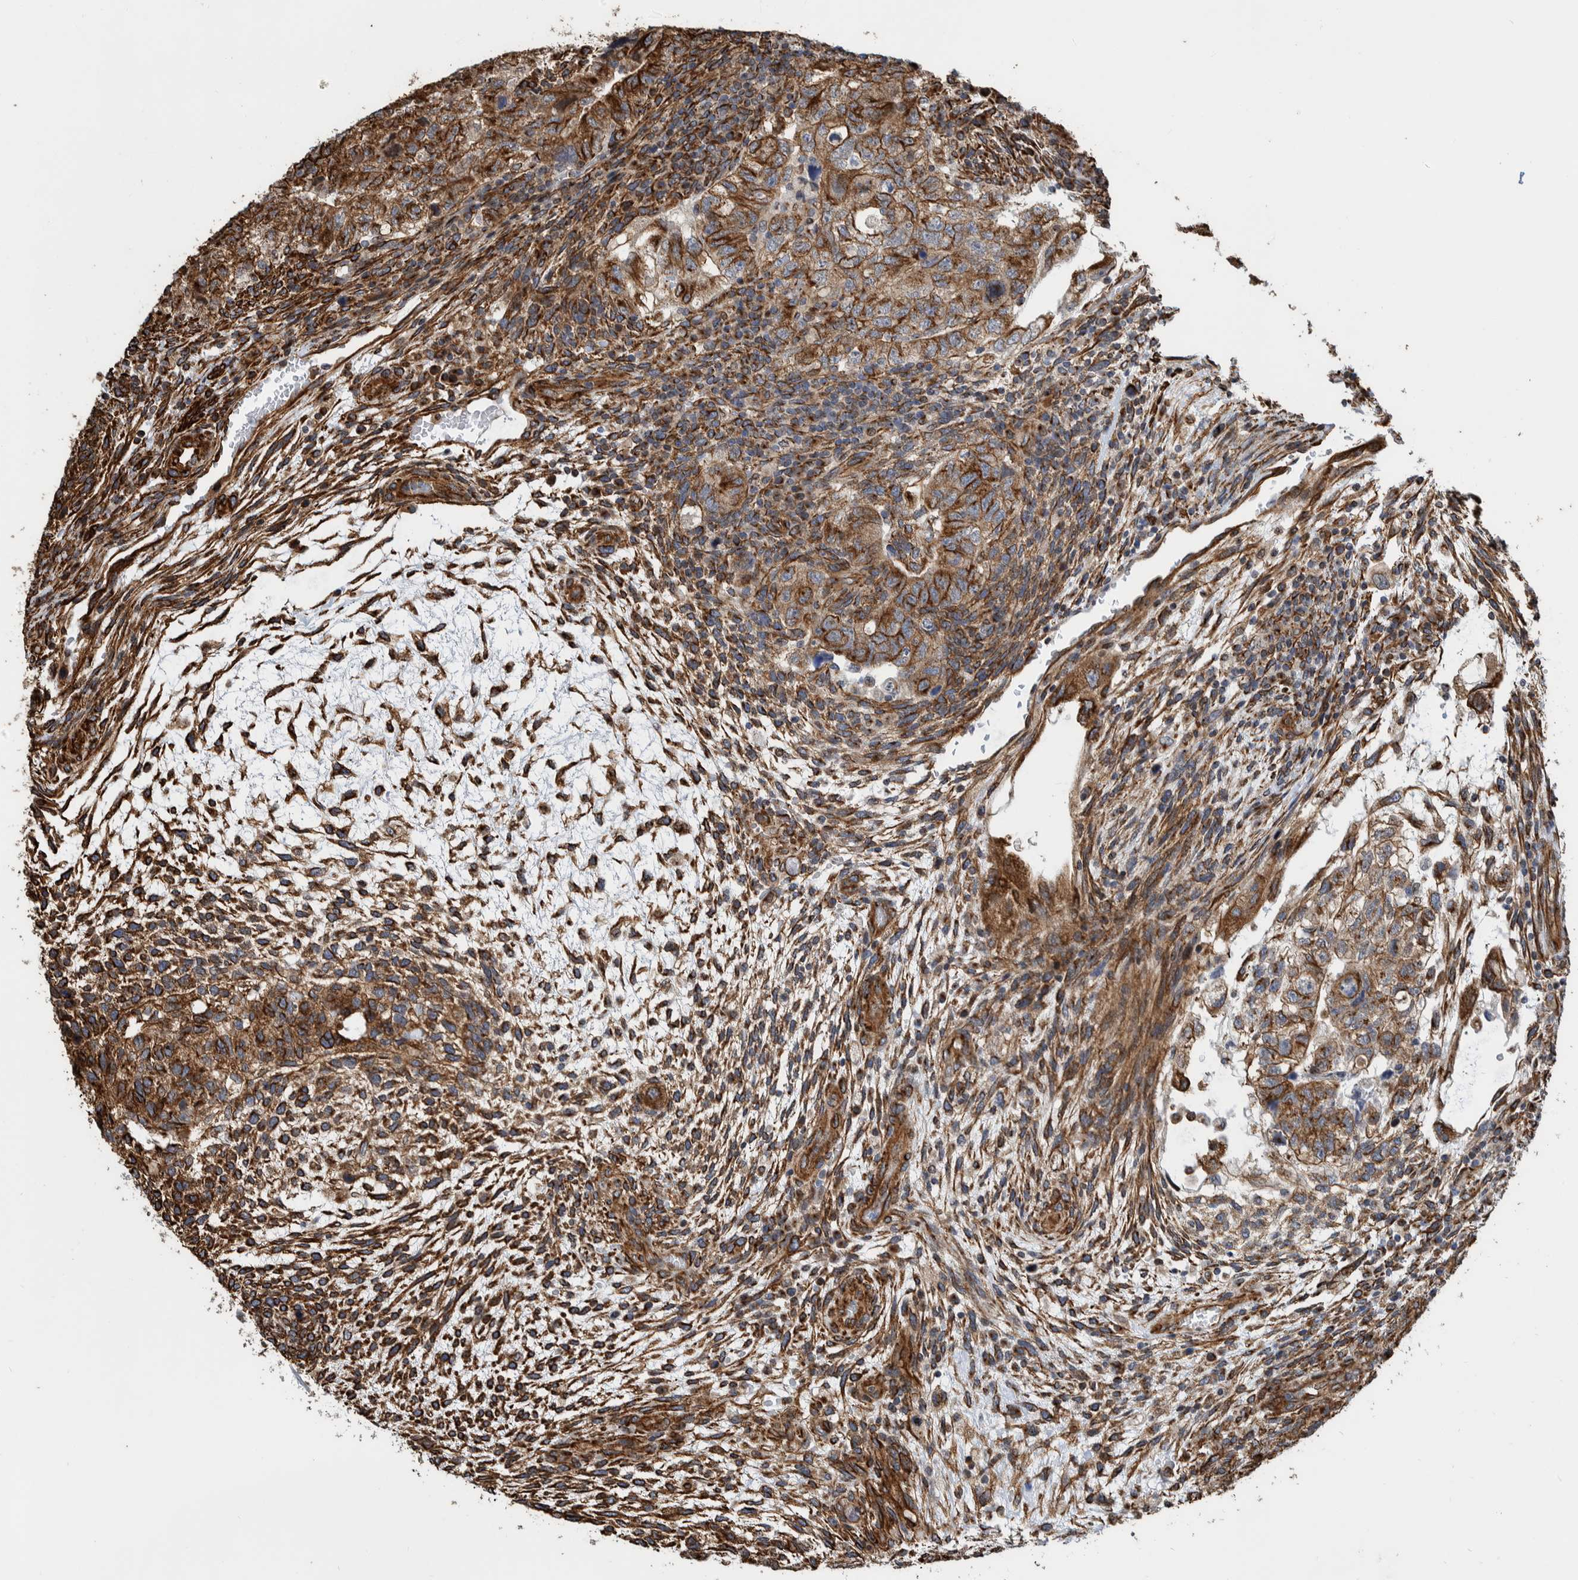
{"staining": {"intensity": "moderate", "quantity": "25%-75%", "location": "cytoplasmic/membranous"}, "tissue": "testis cancer", "cell_type": "Tumor cells", "image_type": "cancer", "snomed": [{"axis": "morphology", "description": "Carcinoma, Embryonal, NOS"}, {"axis": "topography", "description": "Testis"}], "caption": "Immunohistochemical staining of human embryonal carcinoma (testis) reveals moderate cytoplasmic/membranous protein positivity in about 25%-75% of tumor cells. (Brightfield microscopy of DAB IHC at high magnification).", "gene": "CCDC57", "patient": {"sex": "male", "age": 36}}